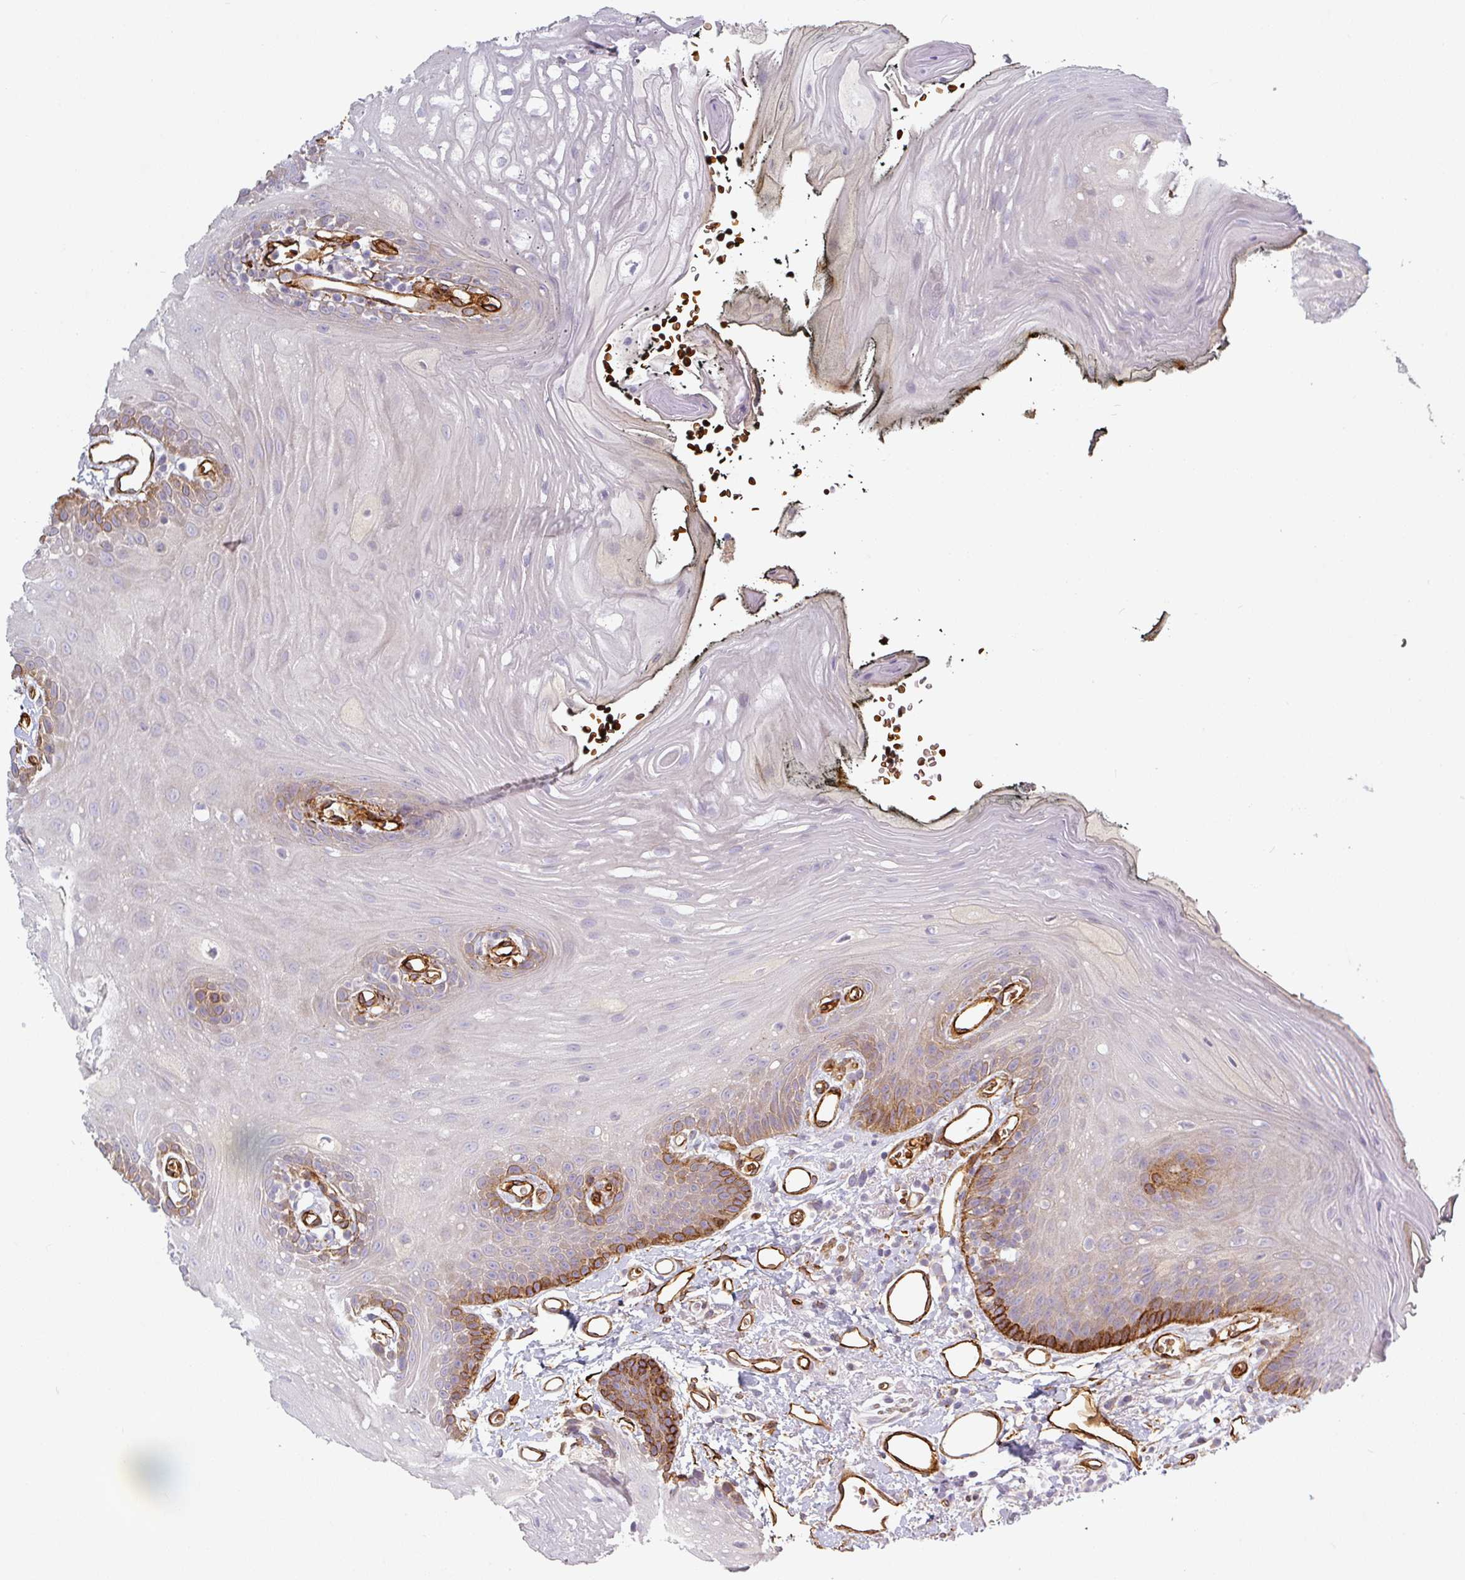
{"staining": {"intensity": "strong", "quantity": "<25%", "location": "cytoplasmic/membranous"}, "tissue": "oral mucosa", "cell_type": "Squamous epithelial cells", "image_type": "normal", "snomed": [{"axis": "morphology", "description": "Normal tissue, NOS"}, {"axis": "morphology", "description": "Squamous cell carcinoma, NOS"}, {"axis": "topography", "description": "Oral tissue"}, {"axis": "topography", "description": "Head-Neck"}], "caption": "High-magnification brightfield microscopy of normal oral mucosa stained with DAB (3,3'-diaminobenzidine) (brown) and counterstained with hematoxylin (blue). squamous epithelial cells exhibit strong cytoplasmic/membranous staining is appreciated in about<25% of cells. Immunohistochemistry (ihc) stains the protein of interest in brown and the nuclei are stained blue.", "gene": "PRODH2", "patient": {"sex": "female", "age": 81}}